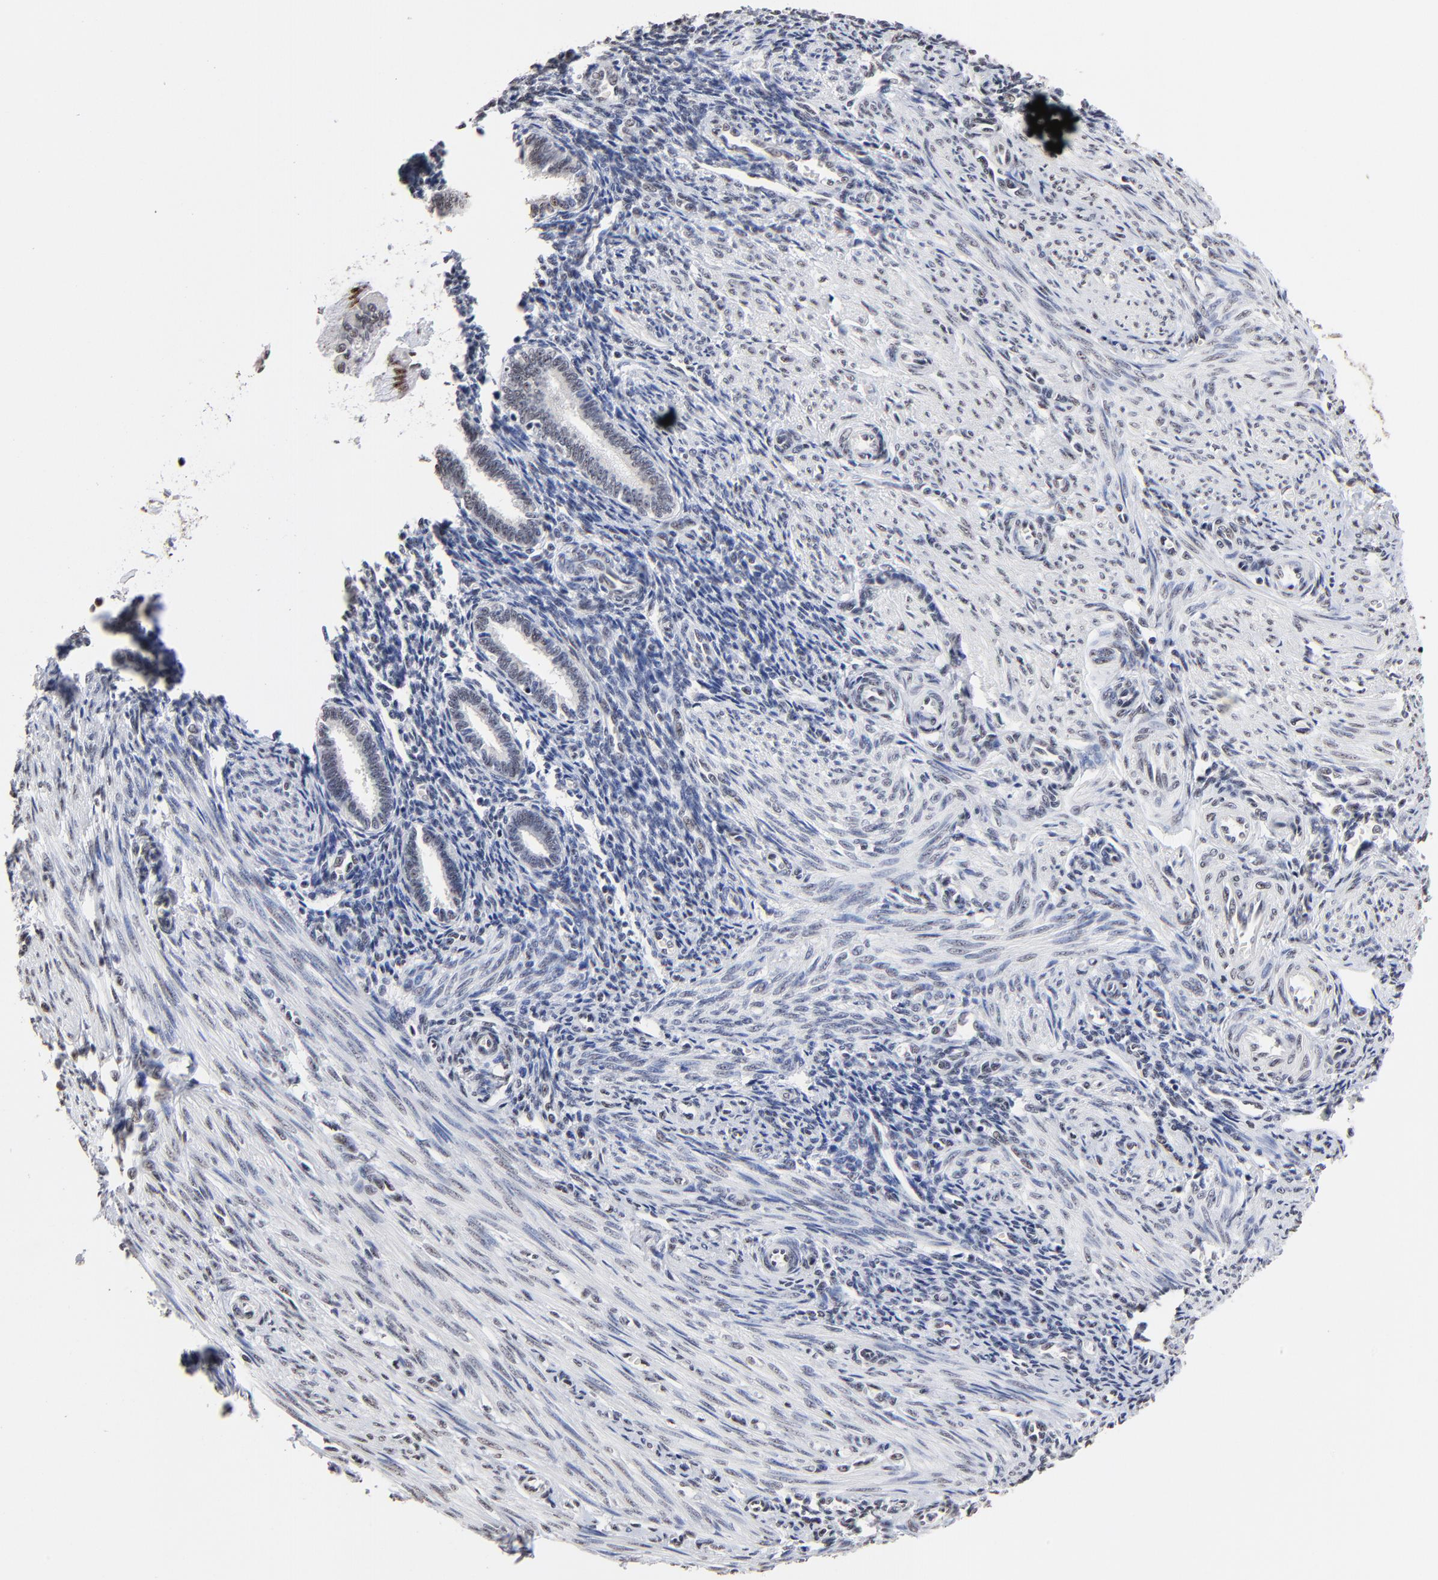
{"staining": {"intensity": "weak", "quantity": "<25%", "location": "nuclear"}, "tissue": "endometrium", "cell_type": "Cells in endometrial stroma", "image_type": "normal", "snomed": [{"axis": "morphology", "description": "Normal tissue, NOS"}, {"axis": "topography", "description": "Endometrium"}], "caption": "An image of endometrium stained for a protein exhibits no brown staining in cells in endometrial stroma. (DAB (3,3'-diaminobenzidine) immunohistochemistry (IHC), high magnification).", "gene": "MBD4", "patient": {"sex": "female", "age": 27}}